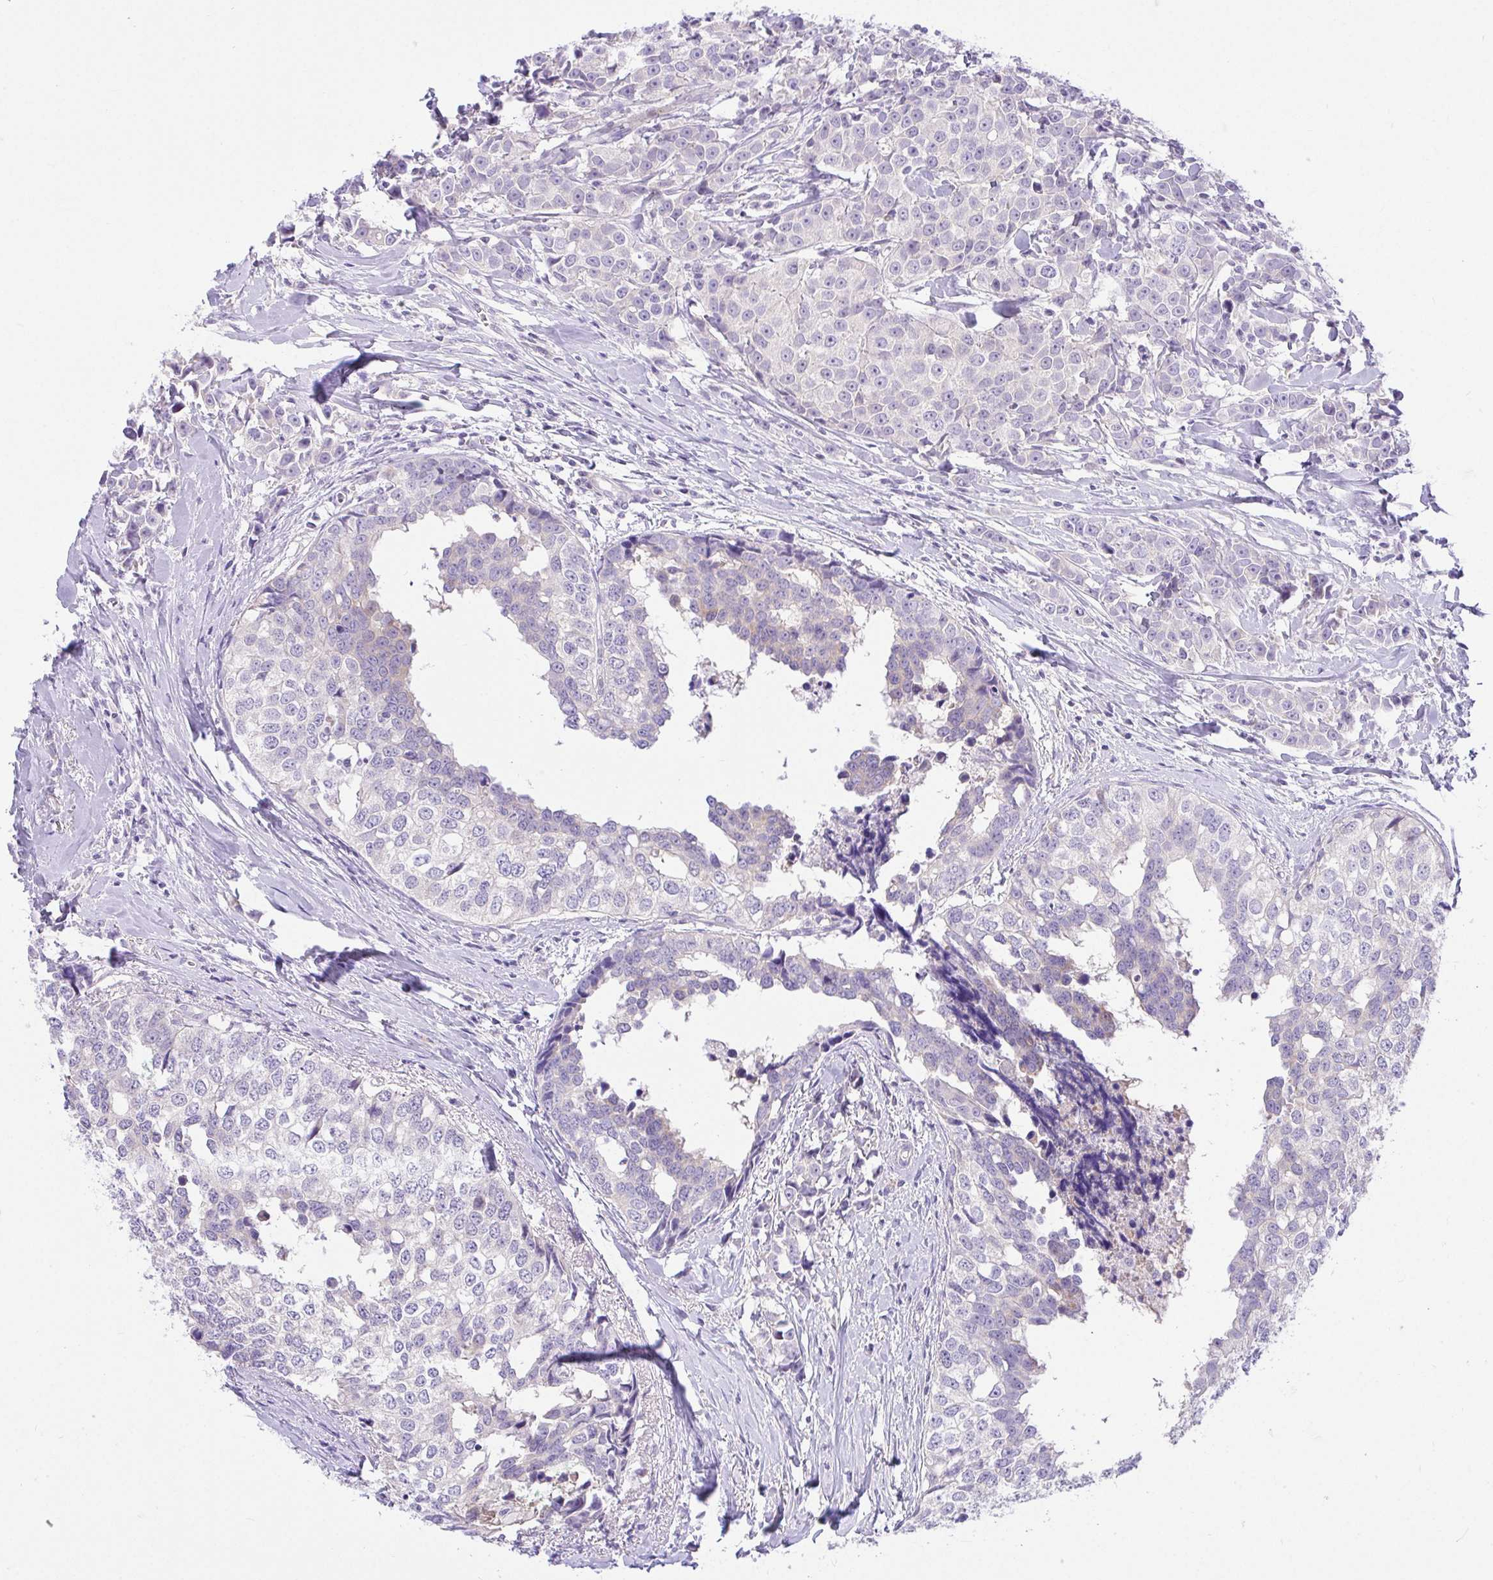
{"staining": {"intensity": "negative", "quantity": "none", "location": "none"}, "tissue": "breast cancer", "cell_type": "Tumor cells", "image_type": "cancer", "snomed": [{"axis": "morphology", "description": "Duct carcinoma"}, {"axis": "topography", "description": "Breast"}], "caption": "Immunohistochemistry (IHC) image of neoplastic tissue: human breast cancer stained with DAB (3,3'-diaminobenzidine) shows no significant protein staining in tumor cells.", "gene": "ZNF101", "patient": {"sex": "female", "age": 80}}